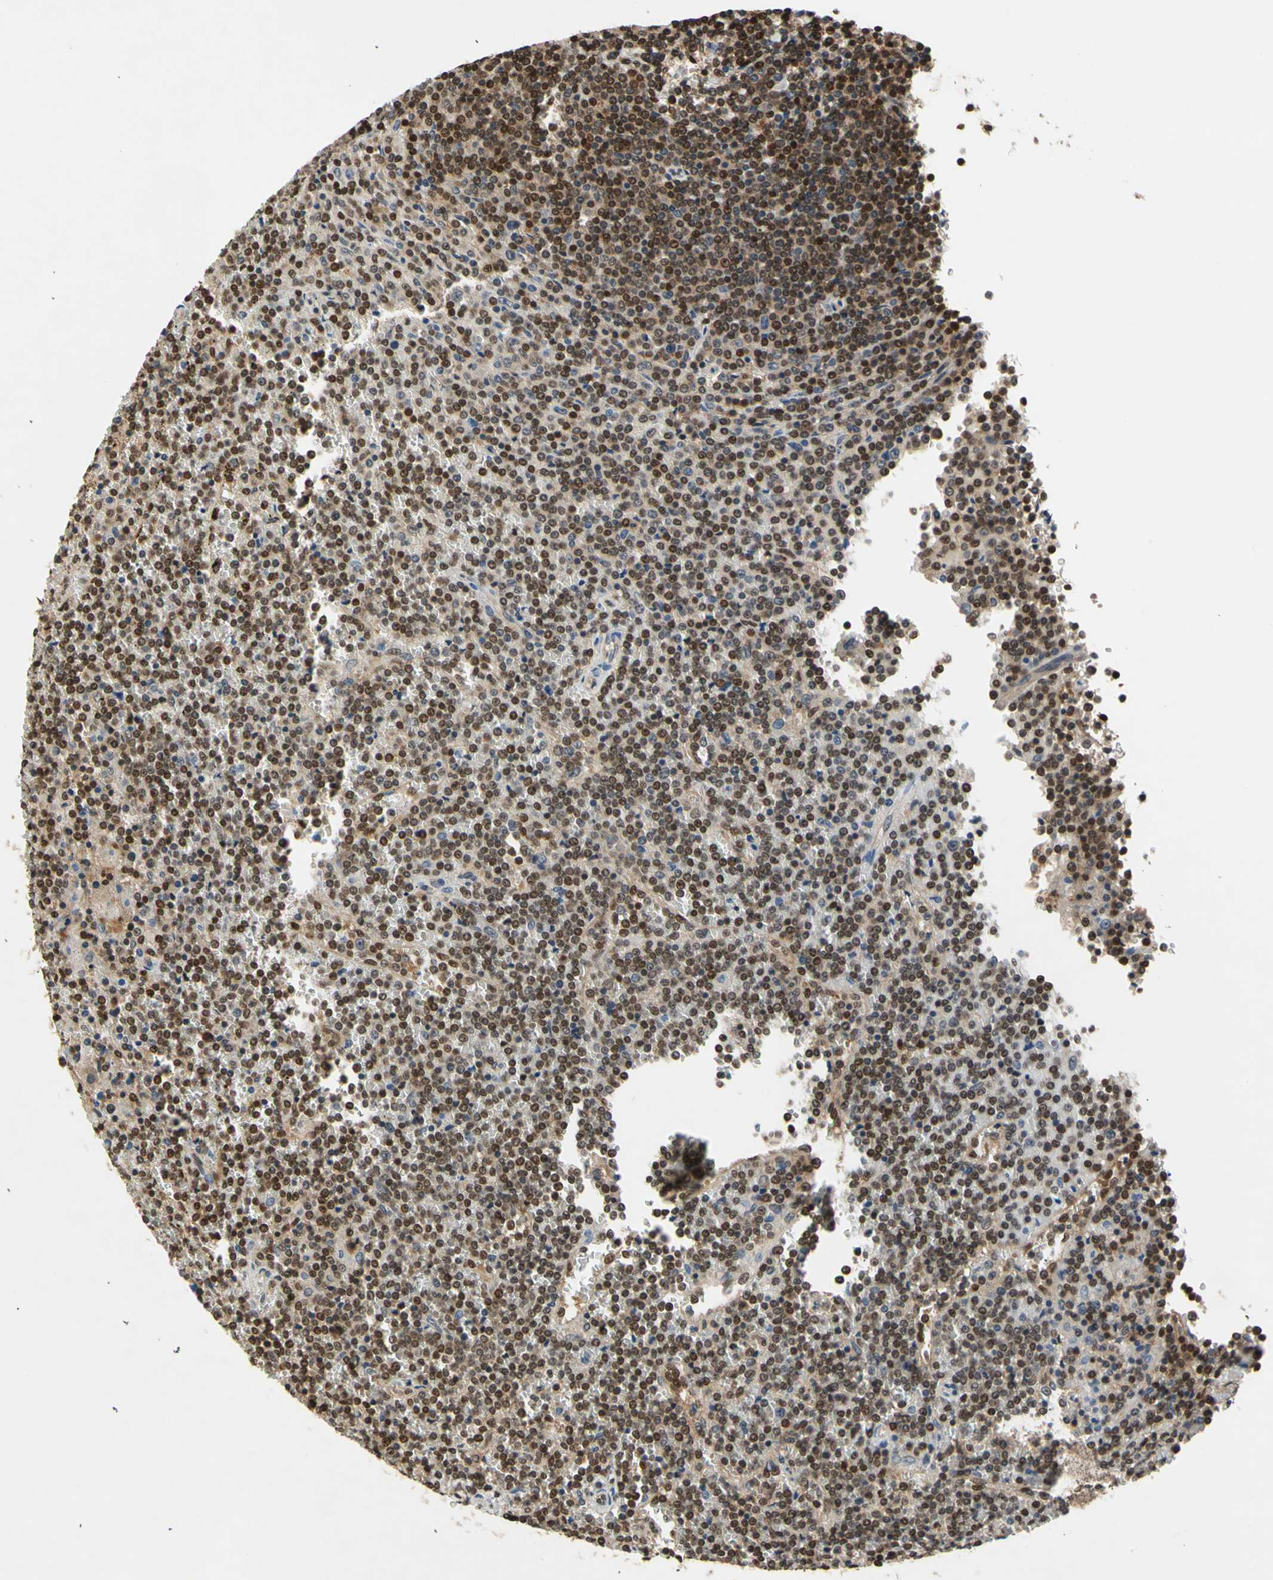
{"staining": {"intensity": "moderate", "quantity": ">75%", "location": "nuclear"}, "tissue": "lymphoma", "cell_type": "Tumor cells", "image_type": "cancer", "snomed": [{"axis": "morphology", "description": "Malignant lymphoma, non-Hodgkin's type, Low grade"}, {"axis": "topography", "description": "Spleen"}], "caption": "Immunohistochemical staining of human lymphoma shows moderate nuclear protein expression in about >75% of tumor cells.", "gene": "GSR", "patient": {"sex": "female", "age": 19}}